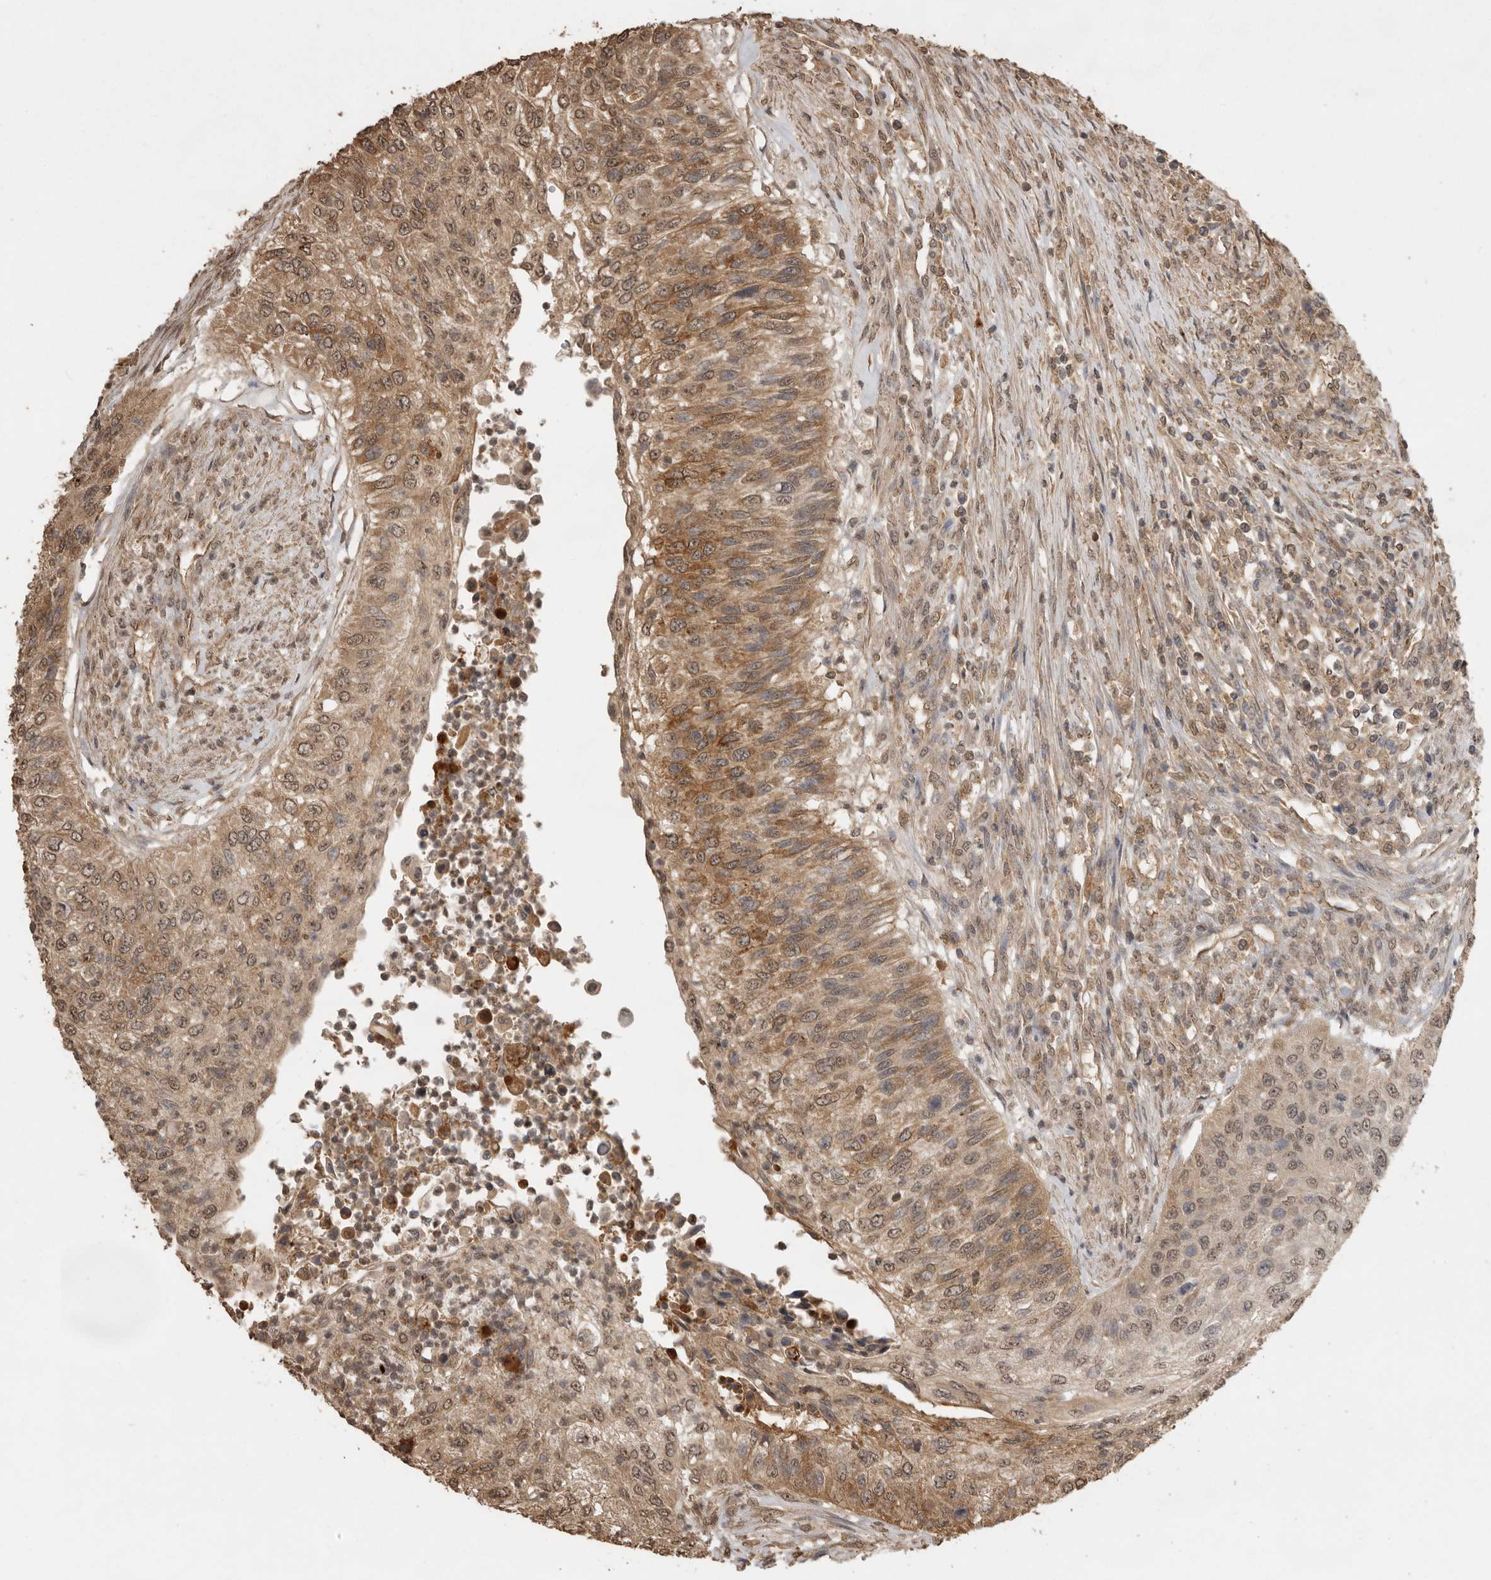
{"staining": {"intensity": "moderate", "quantity": ">75%", "location": "cytoplasmic/membranous,nuclear"}, "tissue": "urothelial cancer", "cell_type": "Tumor cells", "image_type": "cancer", "snomed": [{"axis": "morphology", "description": "Urothelial carcinoma, High grade"}, {"axis": "topography", "description": "Urinary bladder"}], "caption": "Moderate cytoplasmic/membranous and nuclear protein positivity is appreciated in approximately >75% of tumor cells in urothelial carcinoma (high-grade).", "gene": "JAG2", "patient": {"sex": "female", "age": 60}}